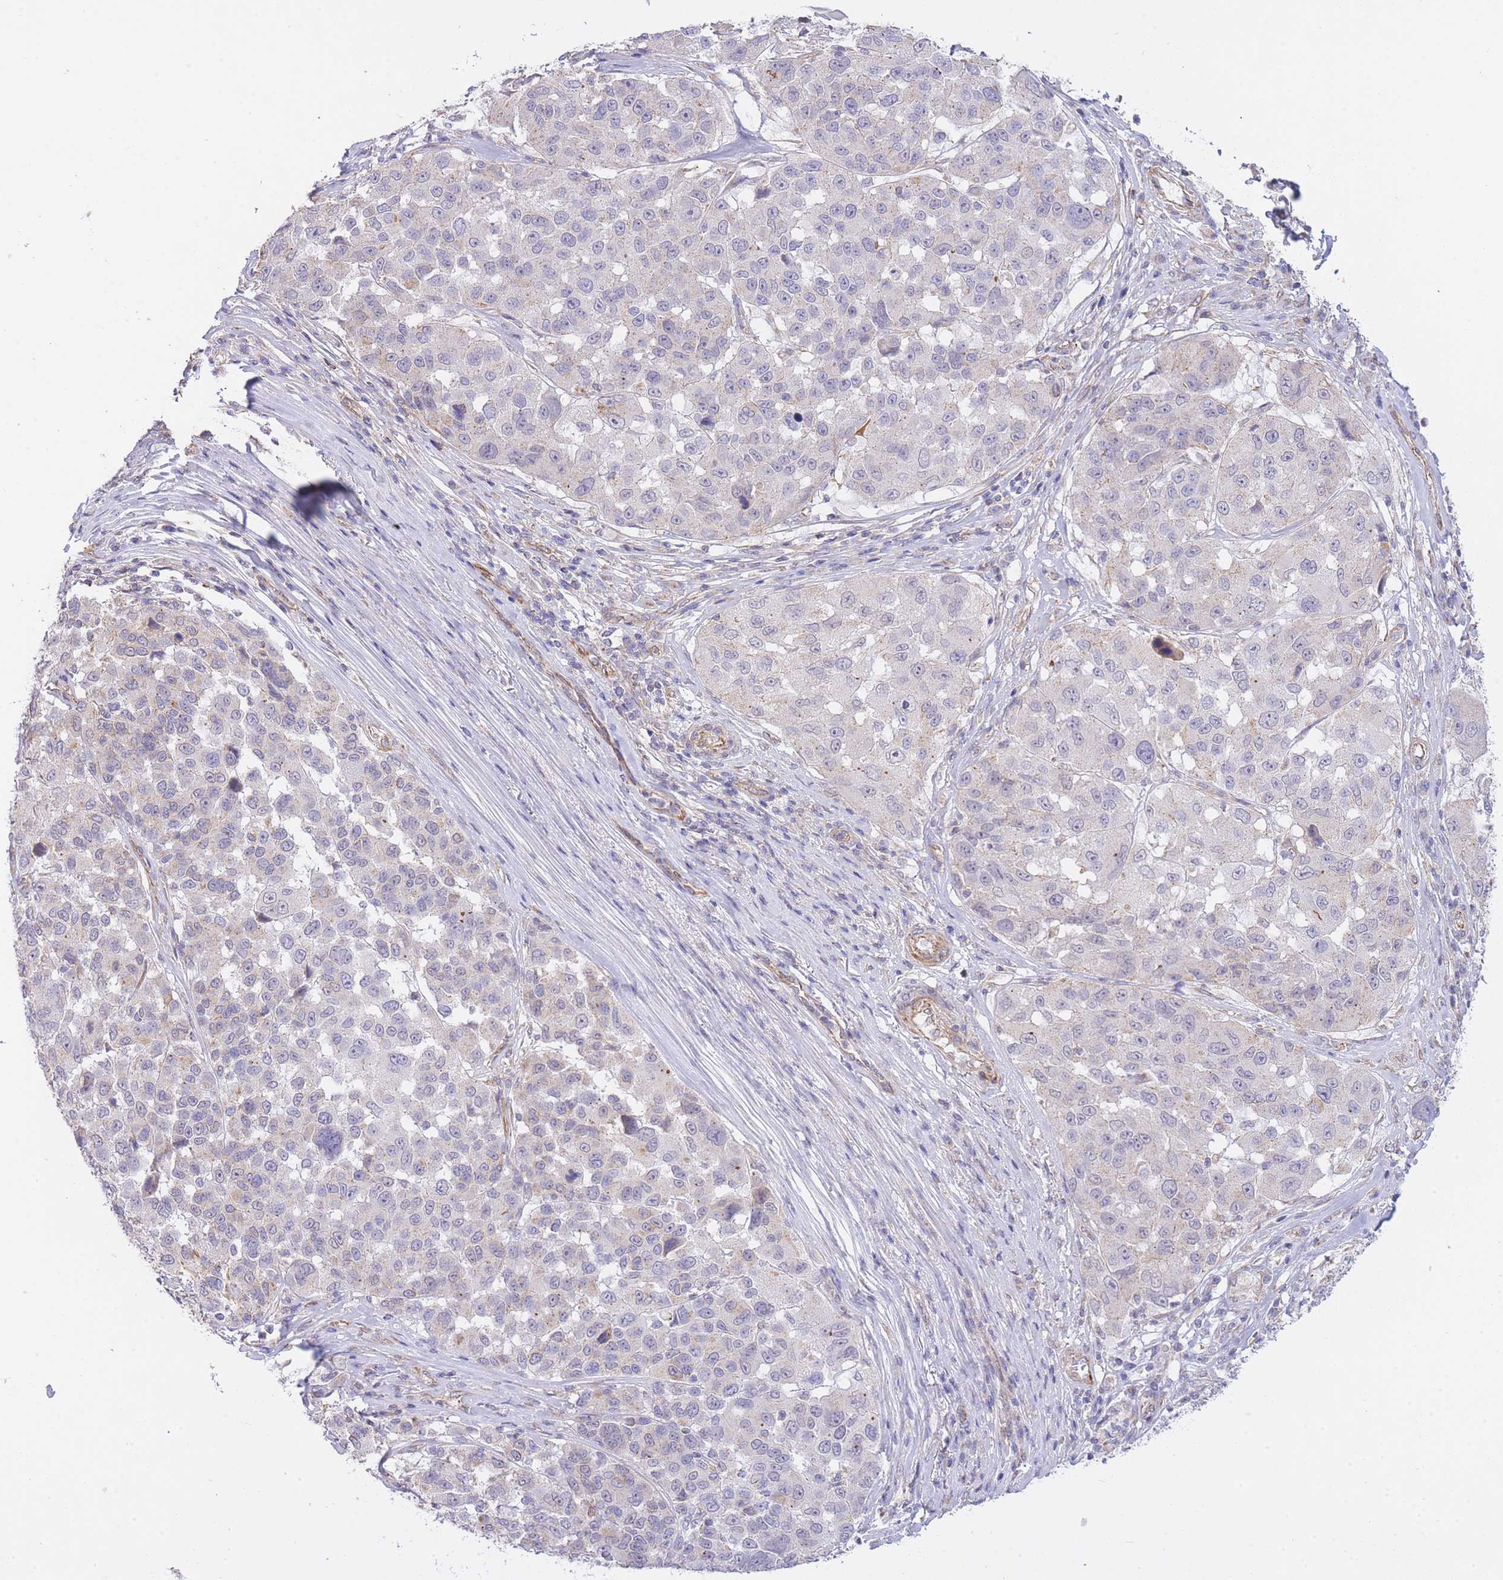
{"staining": {"intensity": "negative", "quantity": "none", "location": "none"}, "tissue": "melanoma", "cell_type": "Tumor cells", "image_type": "cancer", "snomed": [{"axis": "morphology", "description": "Malignant melanoma, NOS"}, {"axis": "topography", "description": "Skin"}], "caption": "Immunohistochemical staining of human melanoma displays no significant expression in tumor cells.", "gene": "CTBP1", "patient": {"sex": "female", "age": 66}}